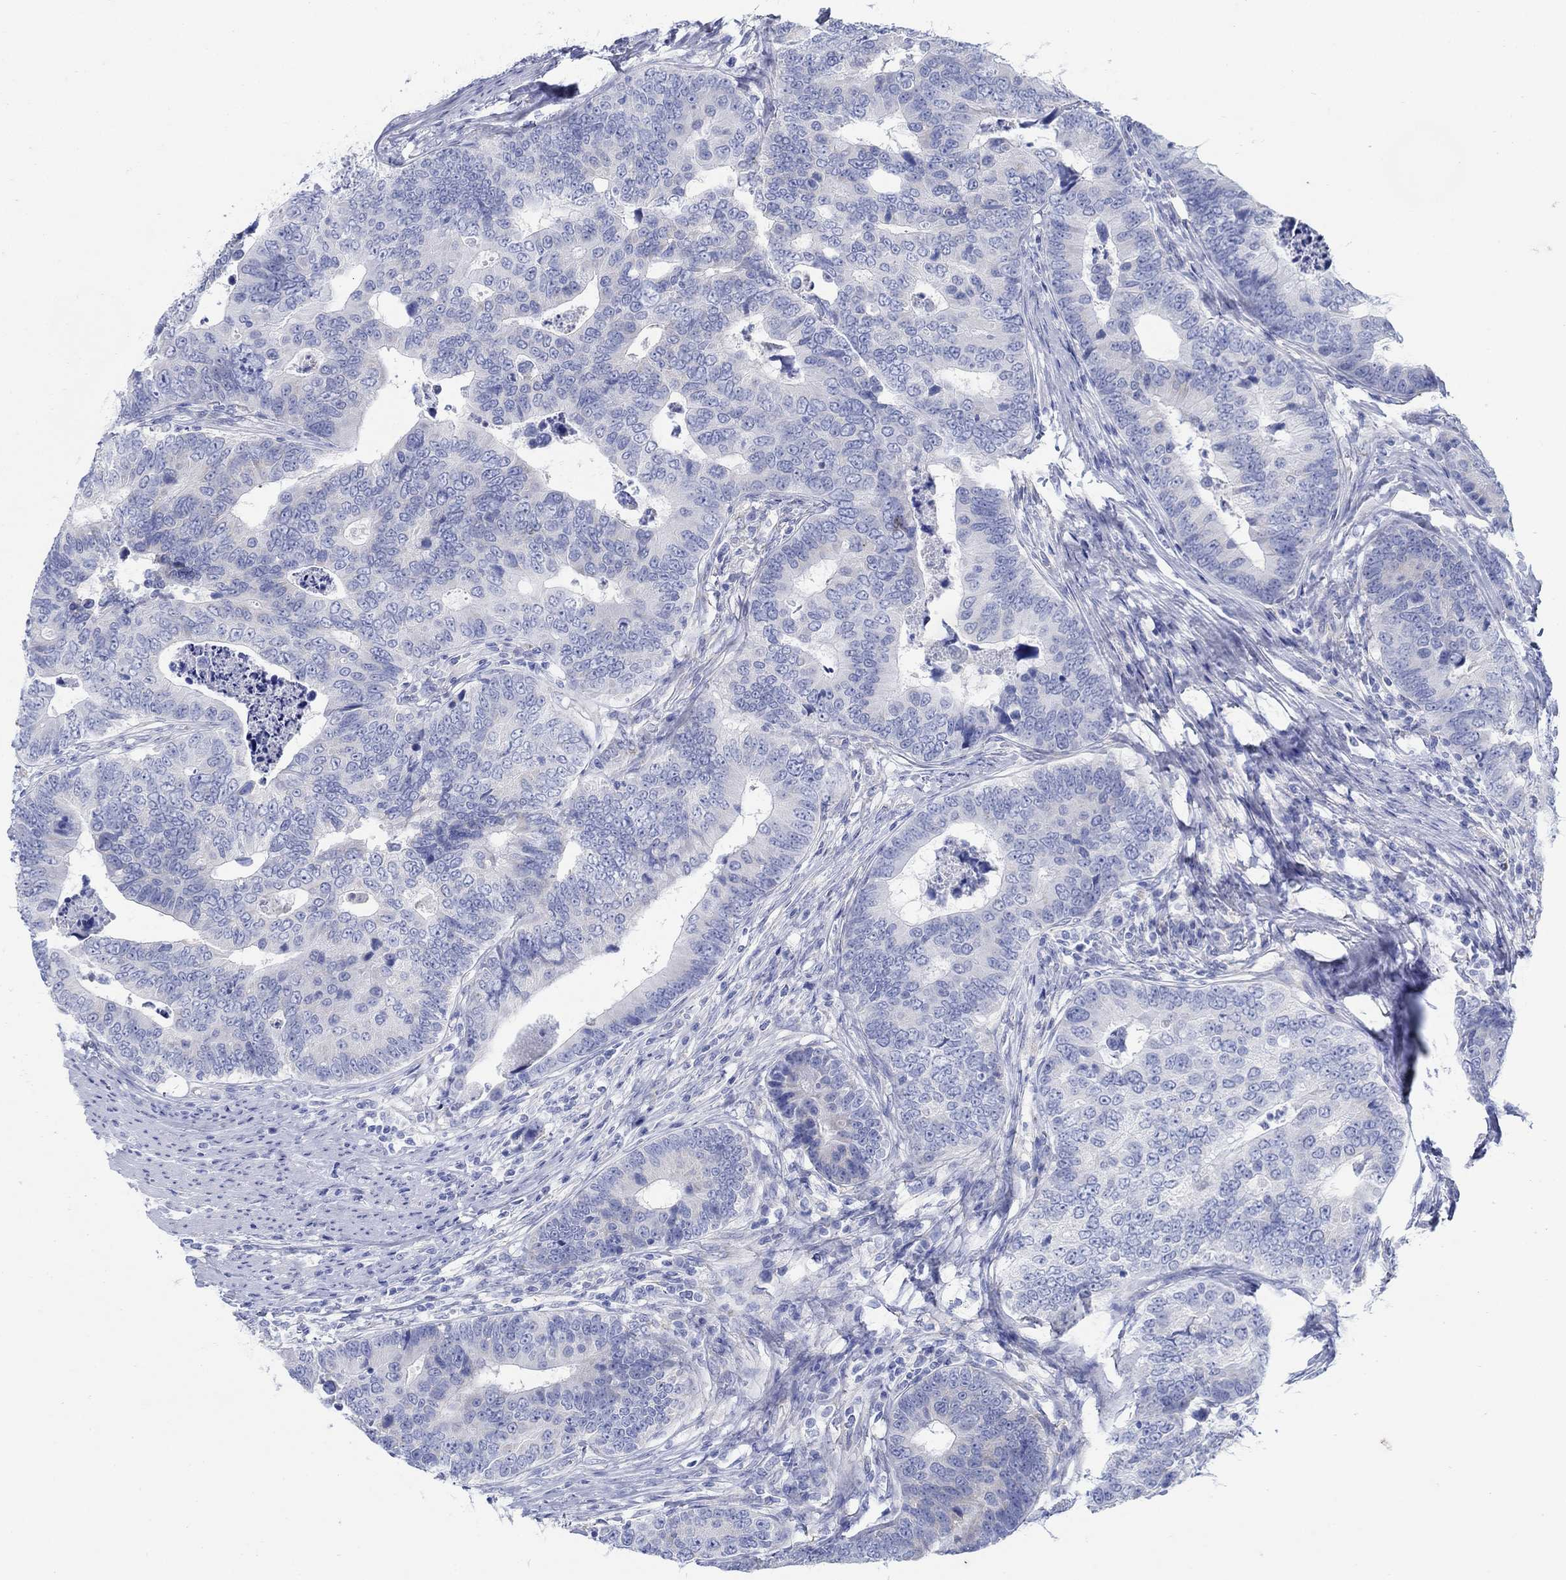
{"staining": {"intensity": "negative", "quantity": "none", "location": "none"}, "tissue": "colorectal cancer", "cell_type": "Tumor cells", "image_type": "cancer", "snomed": [{"axis": "morphology", "description": "Adenocarcinoma, NOS"}, {"axis": "topography", "description": "Colon"}], "caption": "DAB immunohistochemical staining of colorectal cancer (adenocarcinoma) reveals no significant staining in tumor cells. Nuclei are stained in blue.", "gene": "ZDHHC14", "patient": {"sex": "female", "age": 72}}